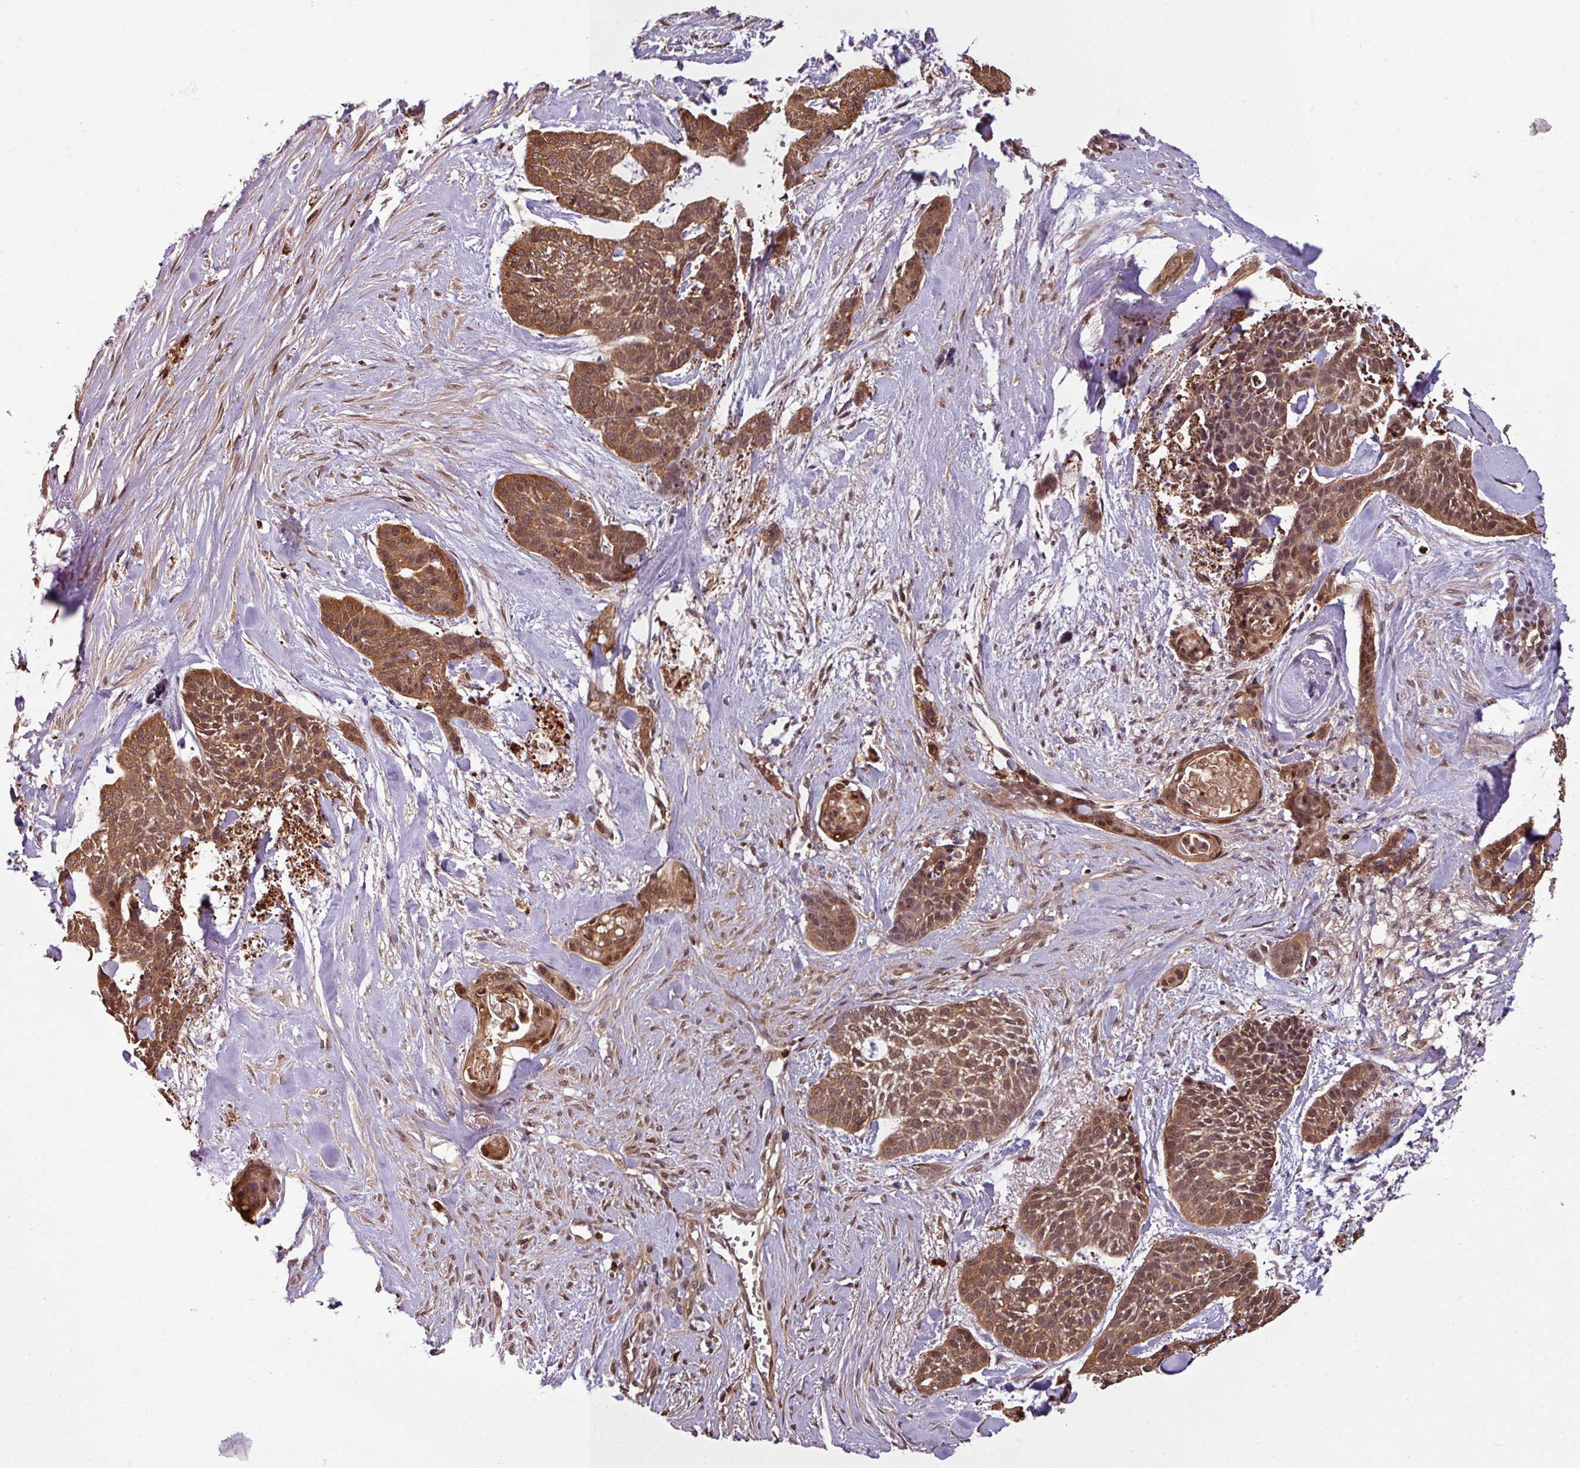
{"staining": {"intensity": "moderate", "quantity": ">75%", "location": "cytoplasmic/membranous,nuclear"}, "tissue": "skin cancer", "cell_type": "Tumor cells", "image_type": "cancer", "snomed": [{"axis": "morphology", "description": "Basal cell carcinoma"}, {"axis": "topography", "description": "Skin"}], "caption": "Moderate cytoplasmic/membranous and nuclear positivity for a protein is identified in about >75% of tumor cells of basal cell carcinoma (skin) using immunohistochemistry (IHC).", "gene": "KCTD11", "patient": {"sex": "female", "age": 64}}